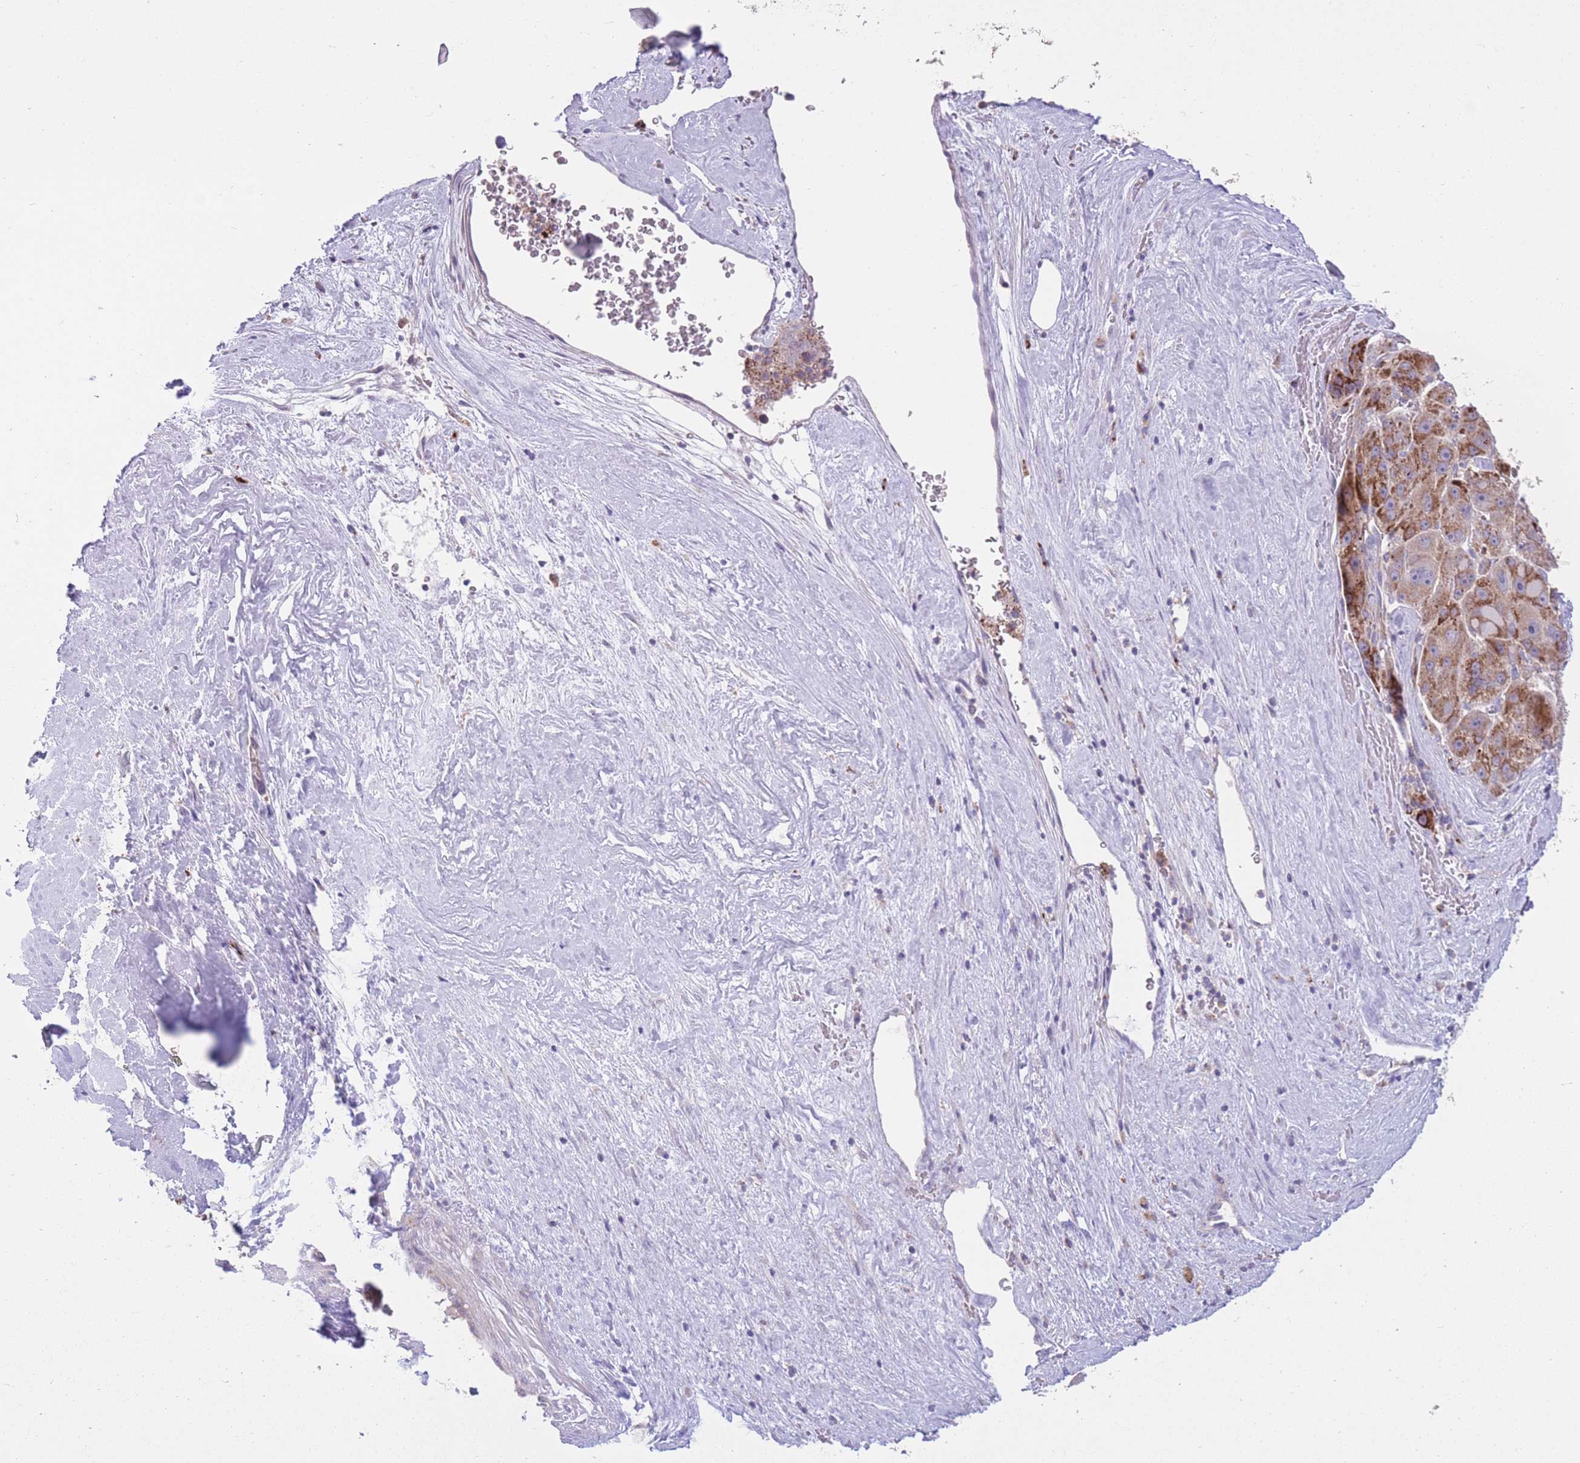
{"staining": {"intensity": "strong", "quantity": ">75%", "location": "cytoplasmic/membranous"}, "tissue": "liver cancer", "cell_type": "Tumor cells", "image_type": "cancer", "snomed": [{"axis": "morphology", "description": "Carcinoma, Hepatocellular, NOS"}, {"axis": "topography", "description": "Liver"}], "caption": "About >75% of tumor cells in hepatocellular carcinoma (liver) demonstrate strong cytoplasmic/membranous protein staining as visualized by brown immunohistochemical staining.", "gene": "CCT6B", "patient": {"sex": "male", "age": 76}}